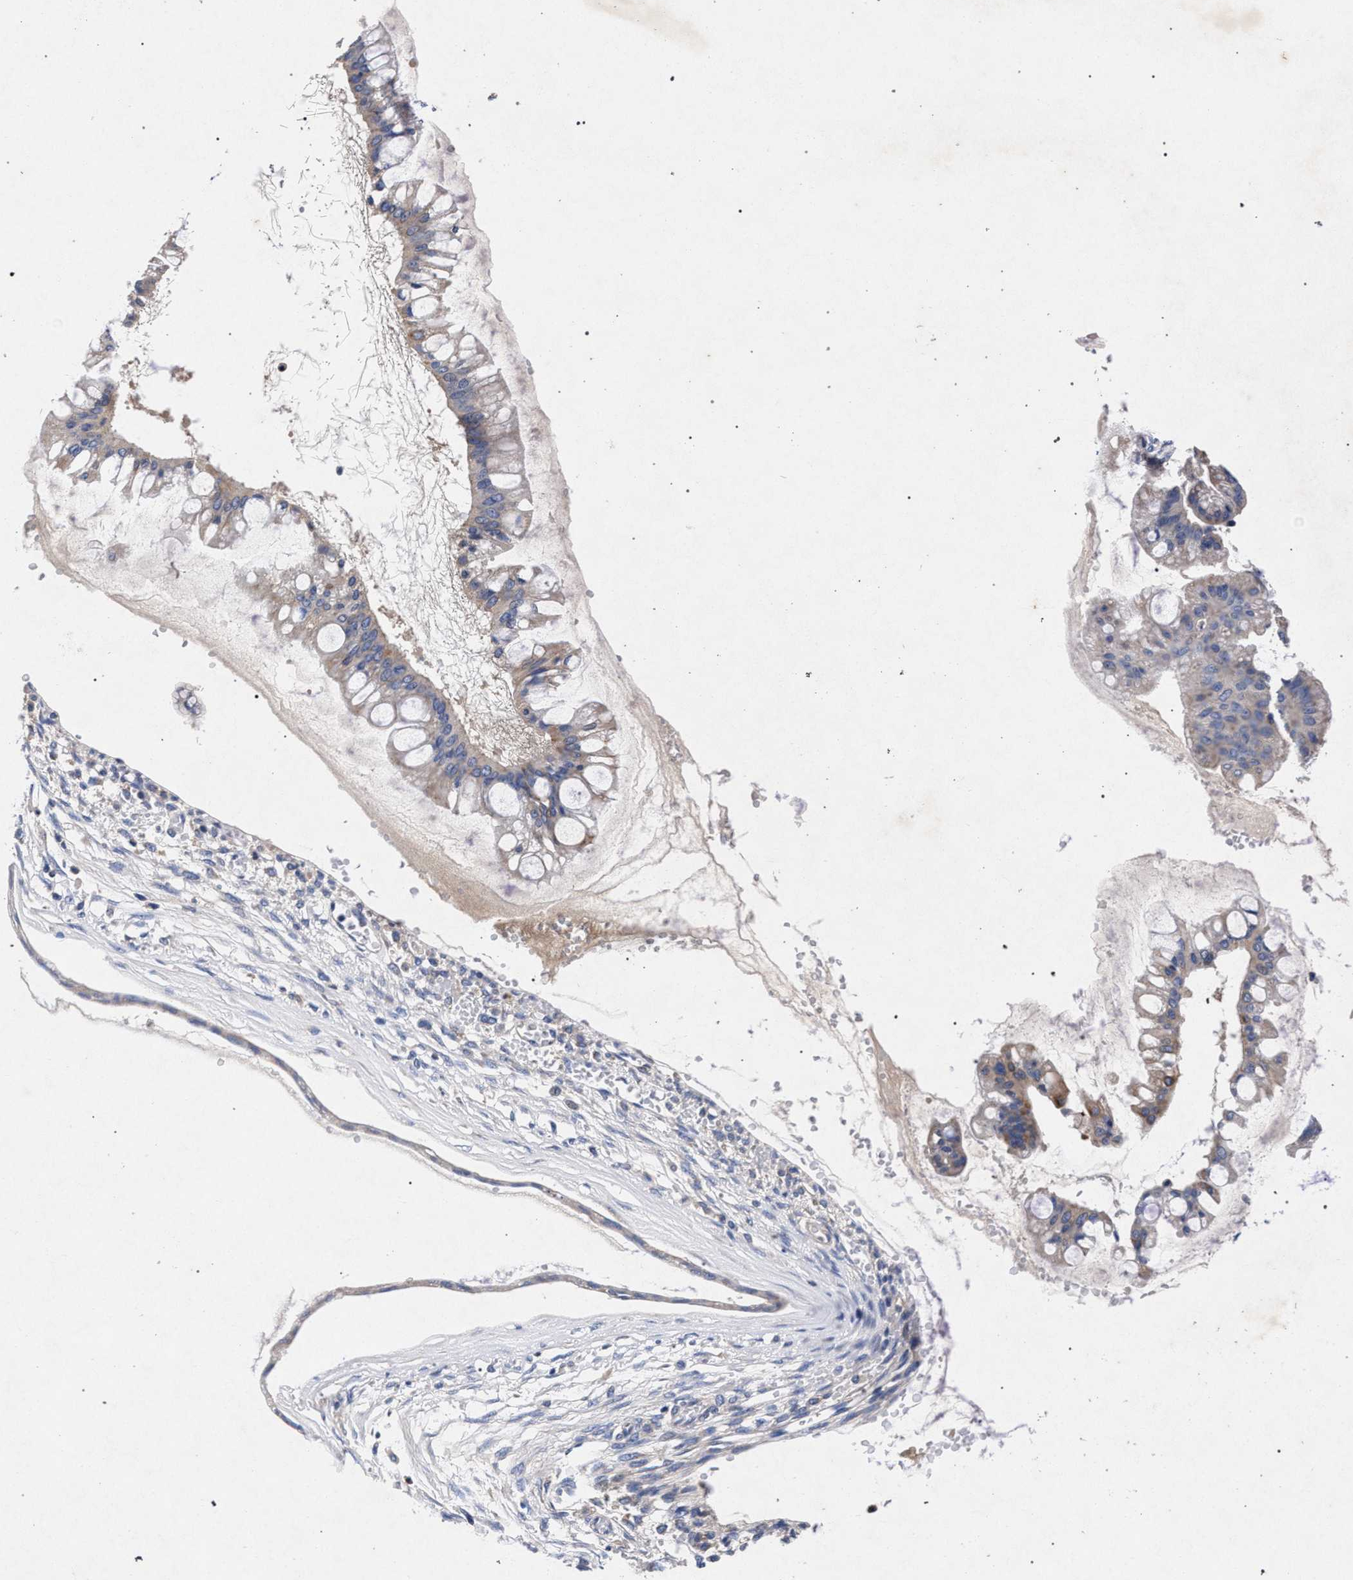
{"staining": {"intensity": "weak", "quantity": "25%-75%", "location": "cytoplasmic/membranous"}, "tissue": "ovarian cancer", "cell_type": "Tumor cells", "image_type": "cancer", "snomed": [{"axis": "morphology", "description": "Cystadenocarcinoma, mucinous, NOS"}, {"axis": "topography", "description": "Ovary"}], "caption": "High-power microscopy captured an IHC image of ovarian cancer (mucinous cystadenocarcinoma), revealing weak cytoplasmic/membranous staining in about 25%-75% of tumor cells.", "gene": "HSD17B14", "patient": {"sex": "female", "age": 73}}